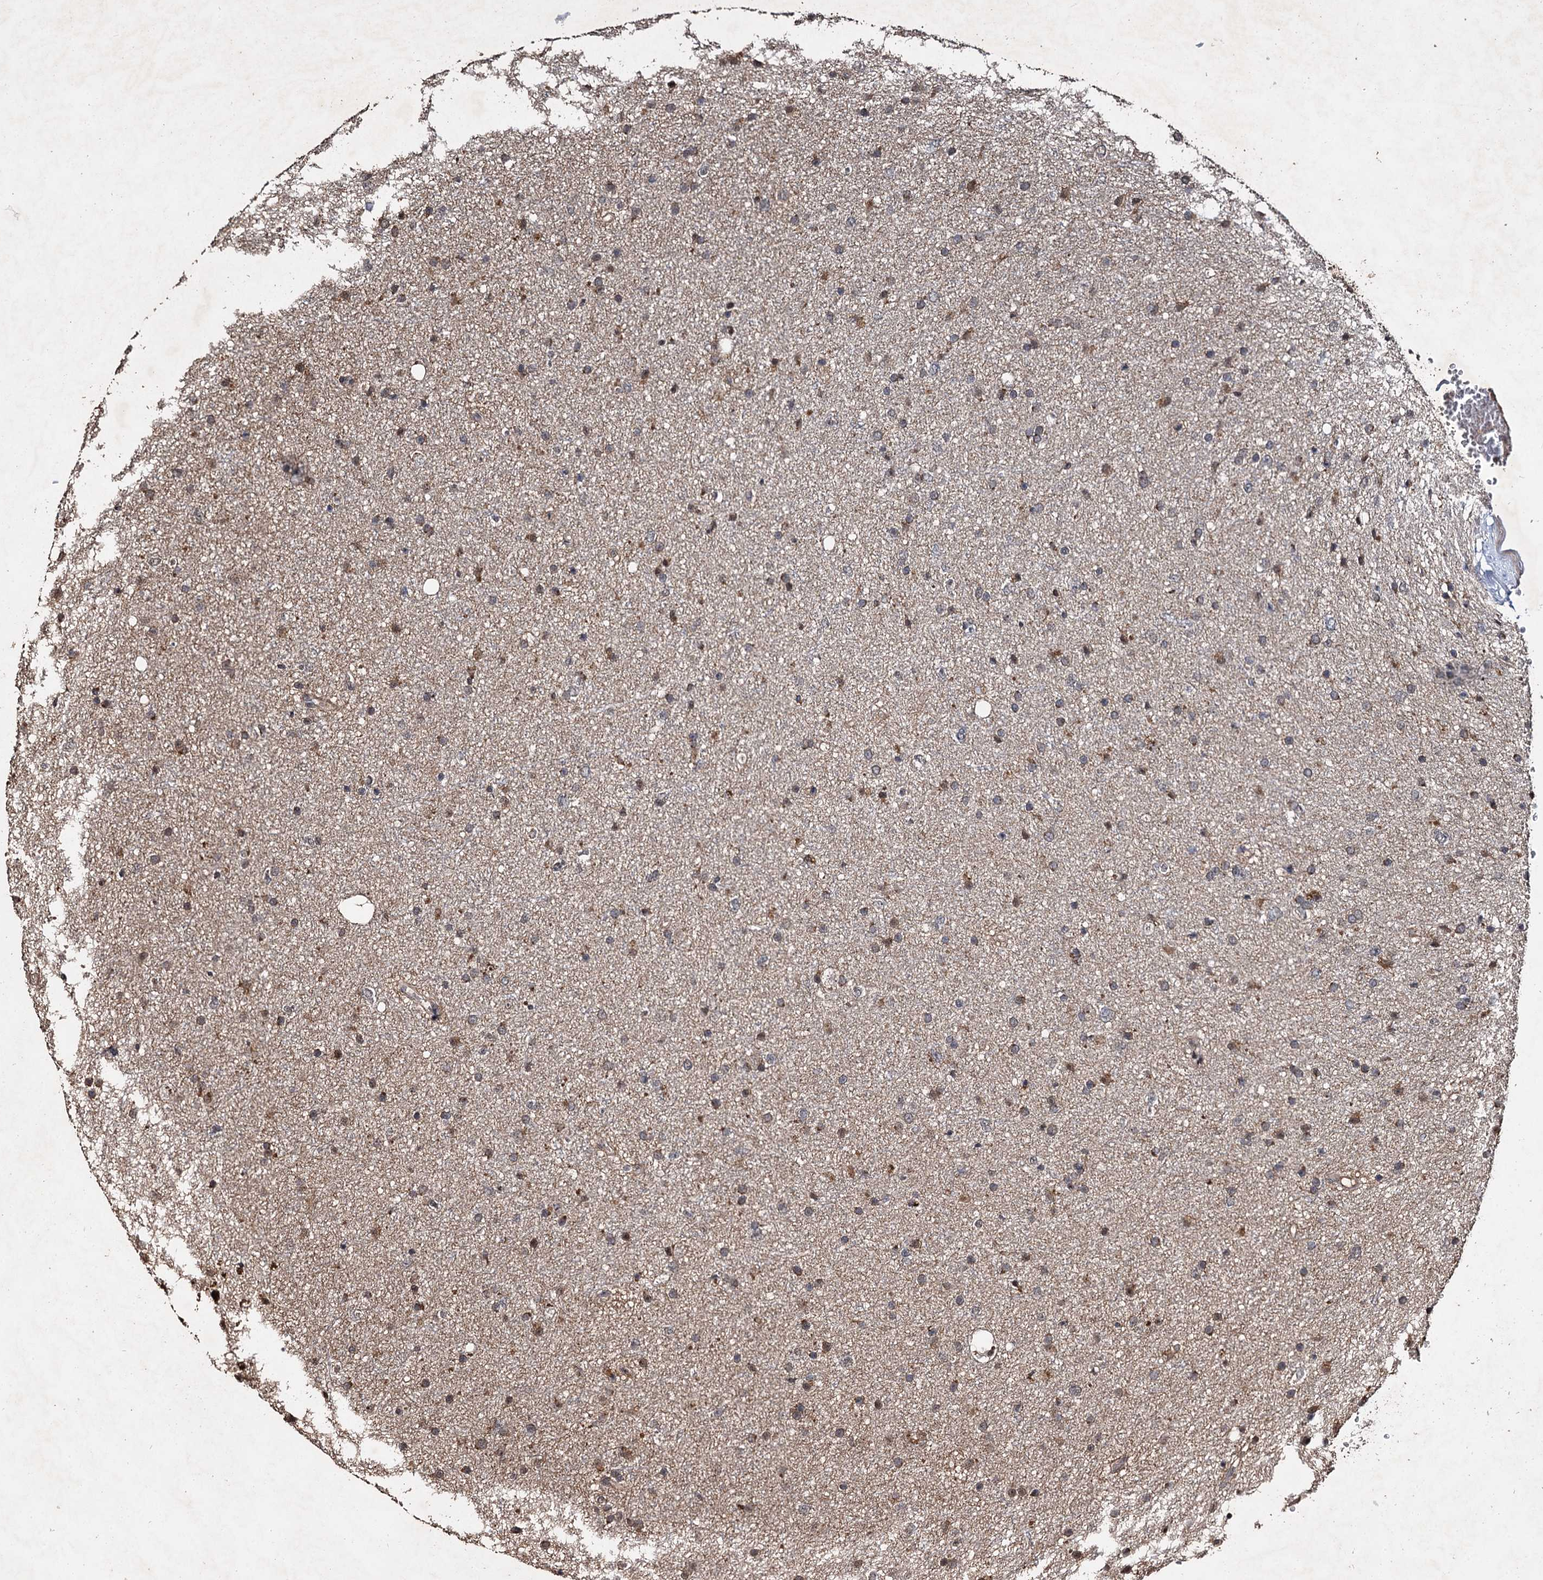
{"staining": {"intensity": "moderate", "quantity": "<25%", "location": "cytoplasmic/membranous"}, "tissue": "glioma", "cell_type": "Tumor cells", "image_type": "cancer", "snomed": [{"axis": "morphology", "description": "Glioma, malignant, Low grade"}, {"axis": "topography", "description": "Cerebral cortex"}], "caption": "Glioma stained with IHC shows moderate cytoplasmic/membranous expression in about <25% of tumor cells.", "gene": "SLC46A3", "patient": {"sex": "female", "age": 39}}